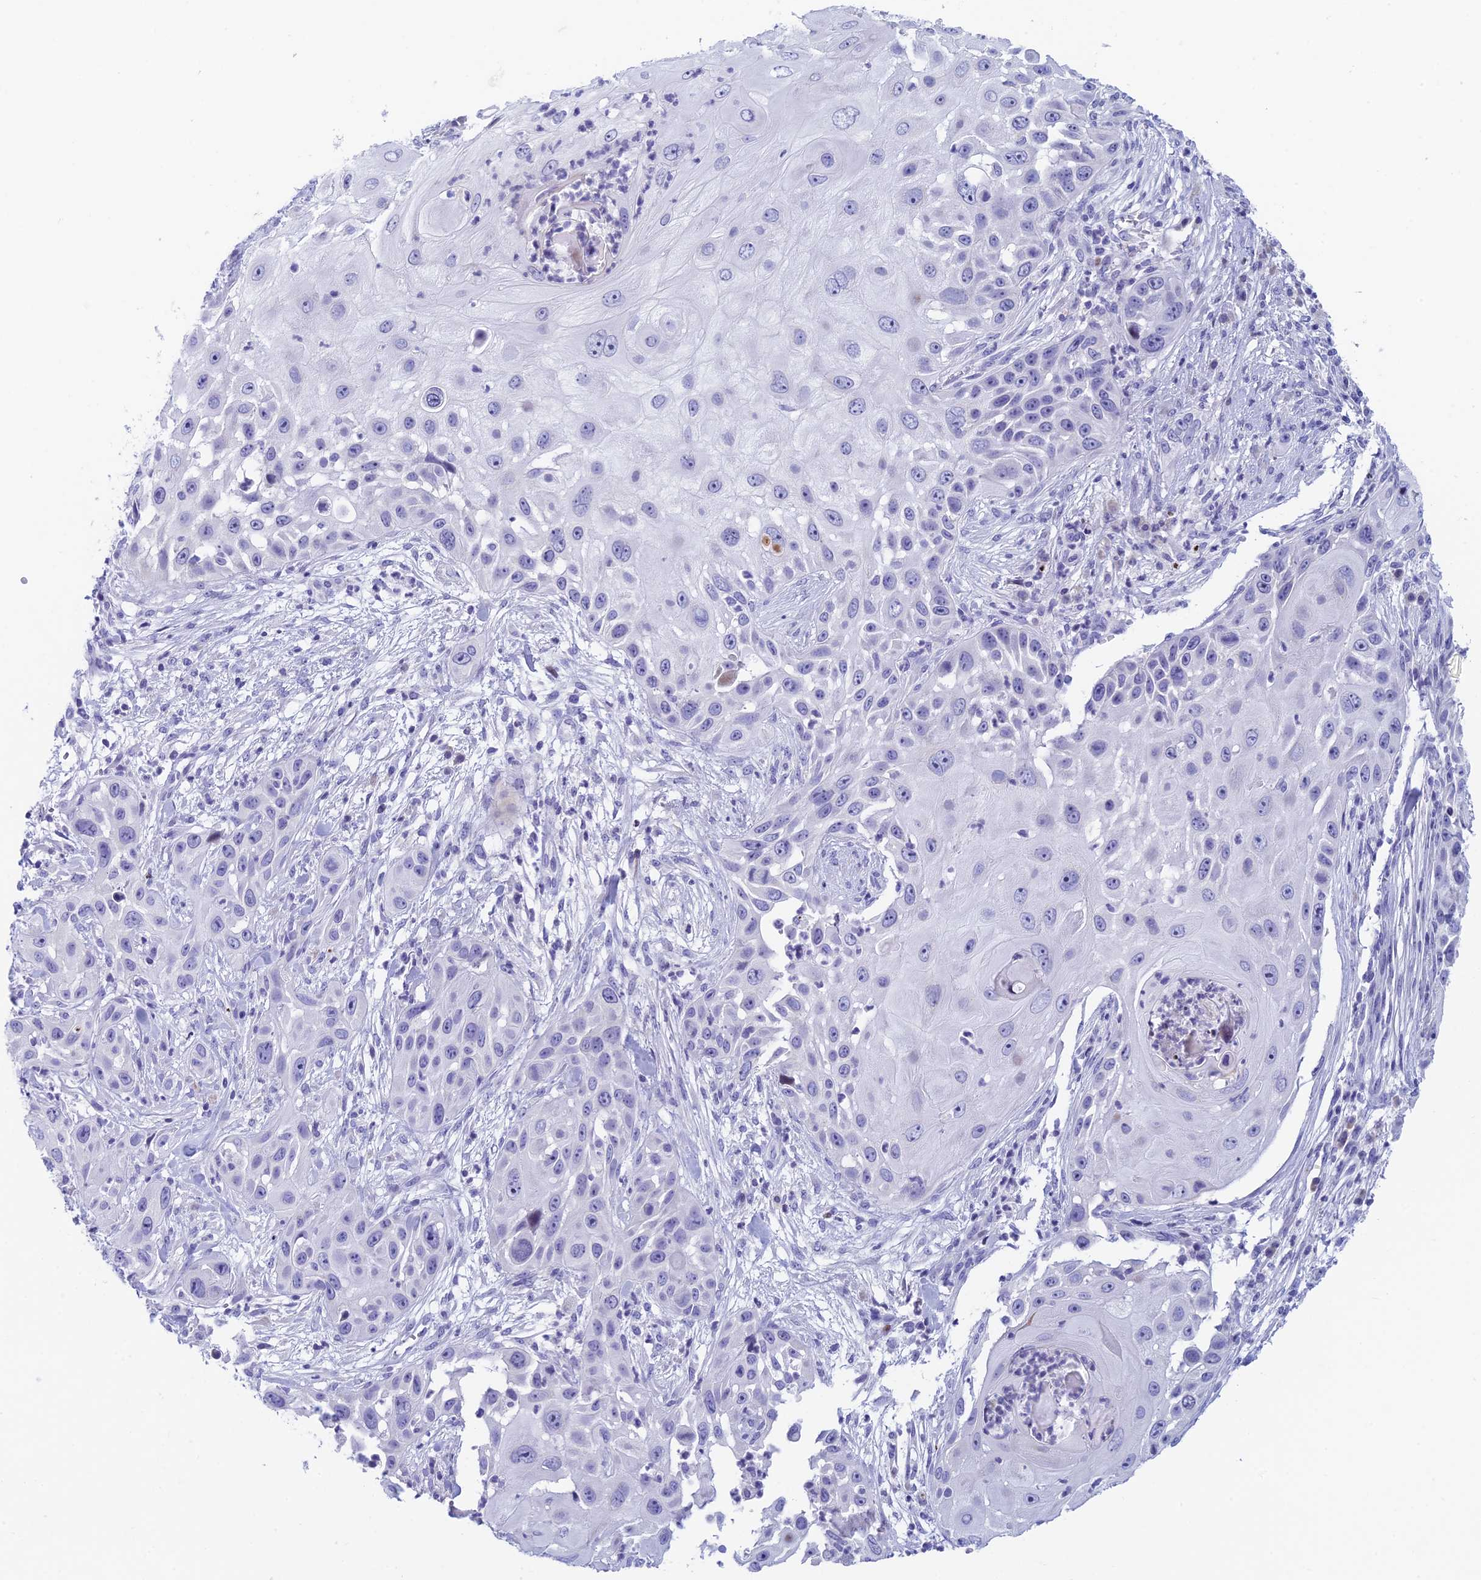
{"staining": {"intensity": "negative", "quantity": "none", "location": "none"}, "tissue": "skin cancer", "cell_type": "Tumor cells", "image_type": "cancer", "snomed": [{"axis": "morphology", "description": "Squamous cell carcinoma, NOS"}, {"axis": "topography", "description": "Skin"}], "caption": "This is an IHC image of skin squamous cell carcinoma. There is no positivity in tumor cells.", "gene": "REXO5", "patient": {"sex": "female", "age": 44}}